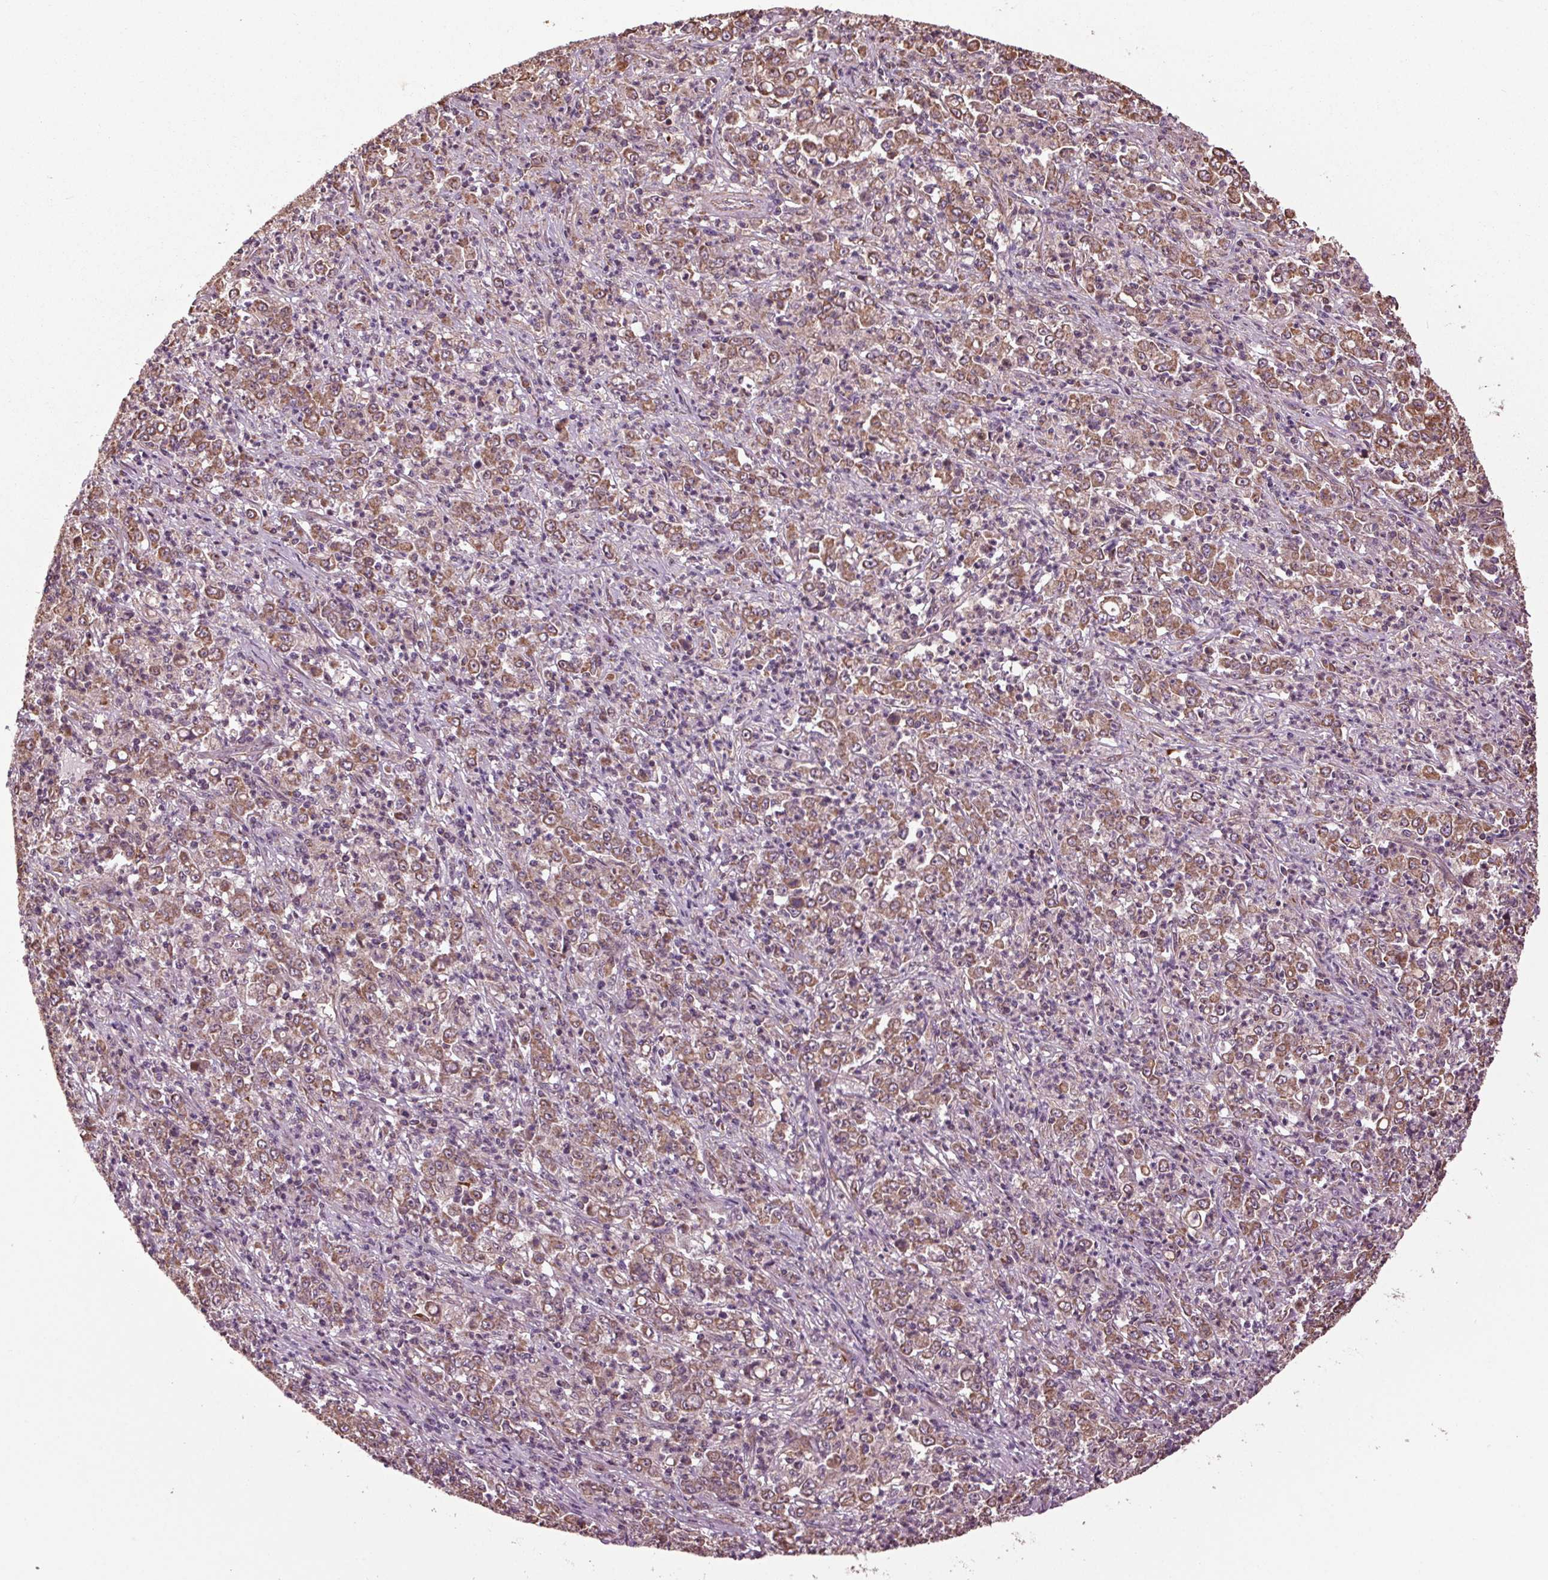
{"staining": {"intensity": "moderate", "quantity": ">75%", "location": "cytoplasmic/membranous"}, "tissue": "stomach cancer", "cell_type": "Tumor cells", "image_type": "cancer", "snomed": [{"axis": "morphology", "description": "Adenocarcinoma, NOS"}, {"axis": "topography", "description": "Stomach, lower"}], "caption": "A histopathology image showing moderate cytoplasmic/membranous expression in approximately >75% of tumor cells in adenocarcinoma (stomach), as visualized by brown immunohistochemical staining.", "gene": "RNPEP", "patient": {"sex": "female", "age": 71}}